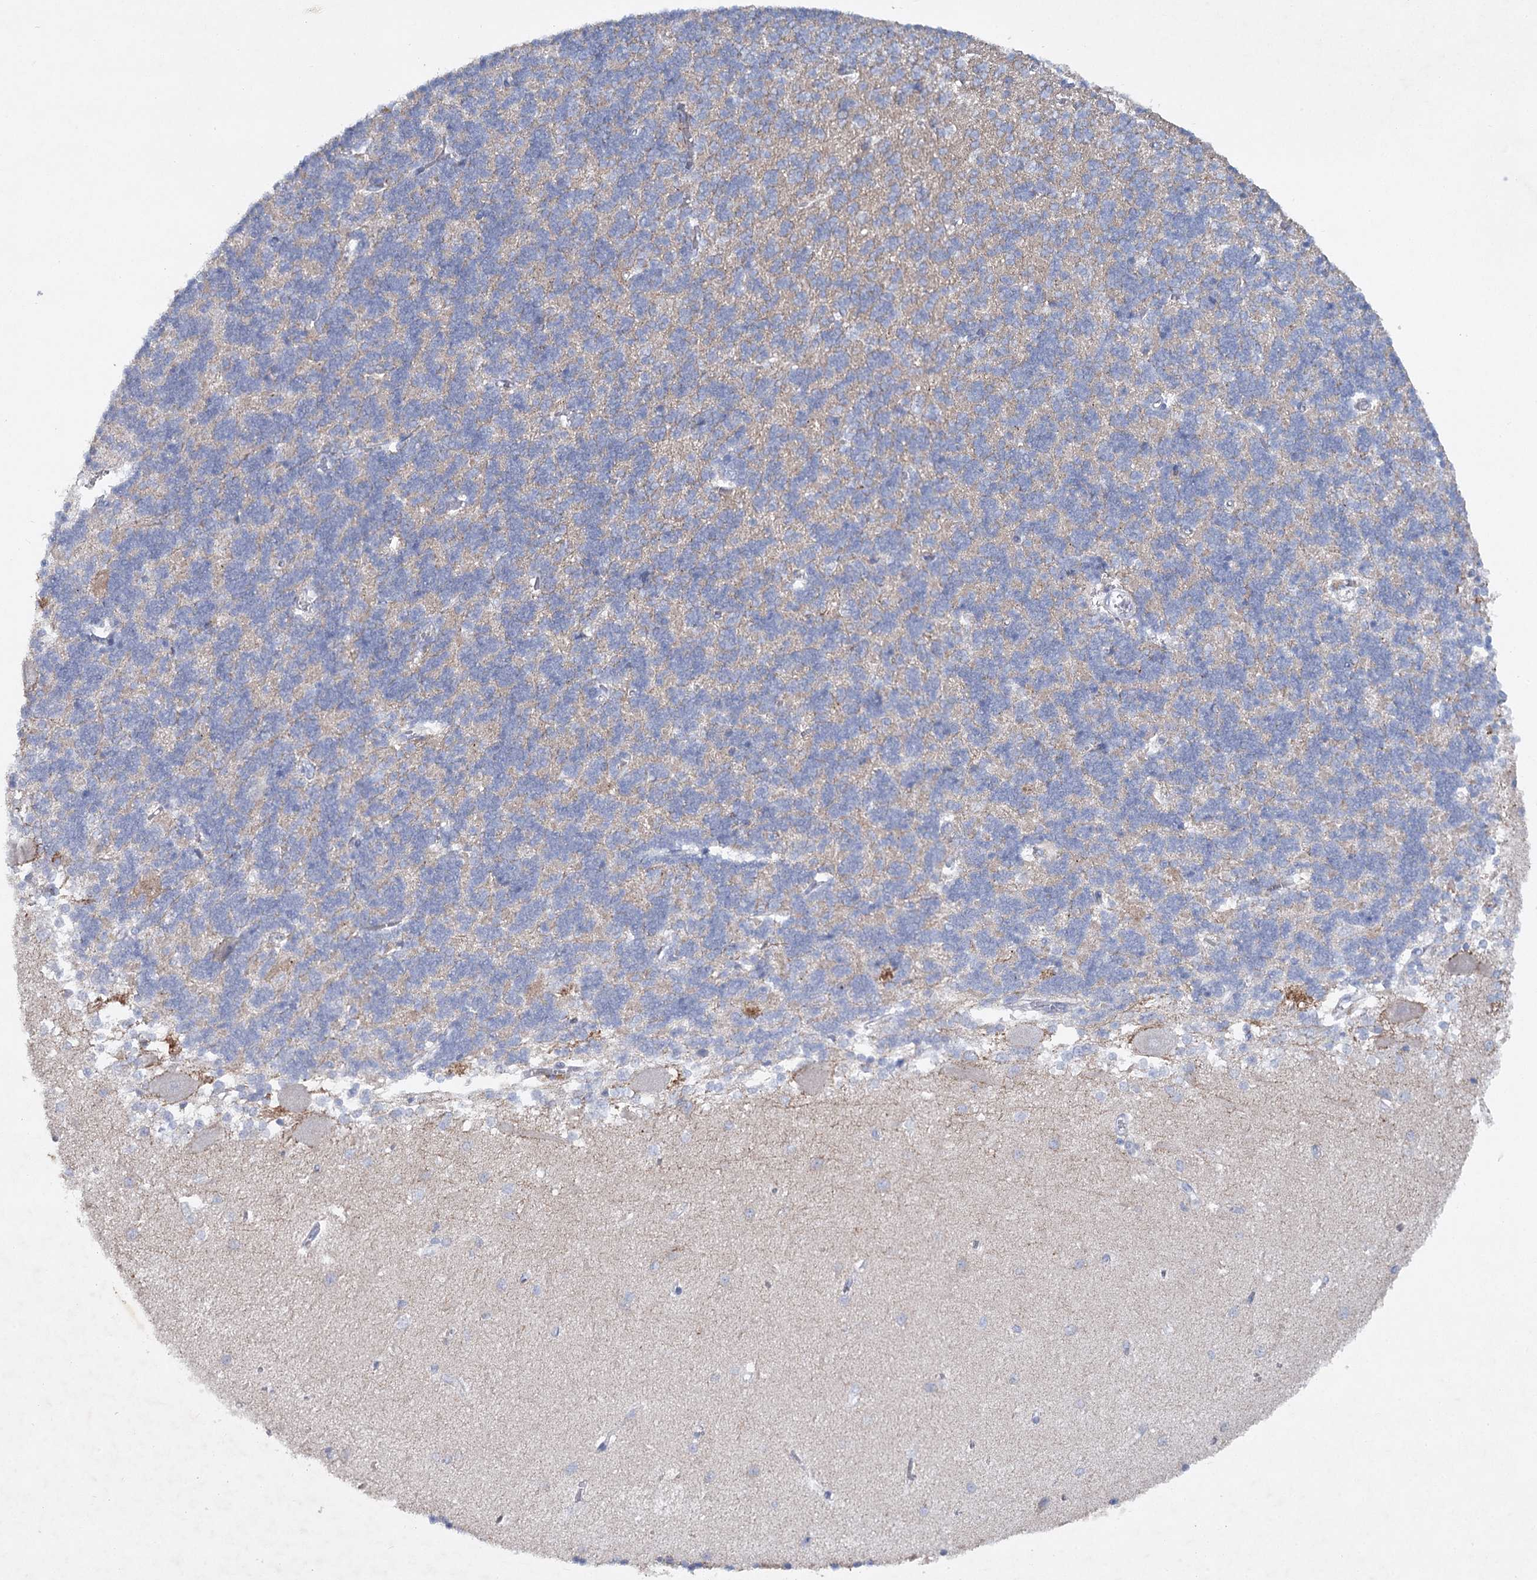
{"staining": {"intensity": "negative", "quantity": "none", "location": "none"}, "tissue": "cerebellum", "cell_type": "Cells in granular layer", "image_type": "normal", "snomed": [{"axis": "morphology", "description": "Normal tissue, NOS"}, {"axis": "topography", "description": "Cerebellum"}], "caption": "Human cerebellum stained for a protein using immunohistochemistry shows no positivity in cells in granular layer.", "gene": "MAP3K13", "patient": {"sex": "male", "age": 37}}